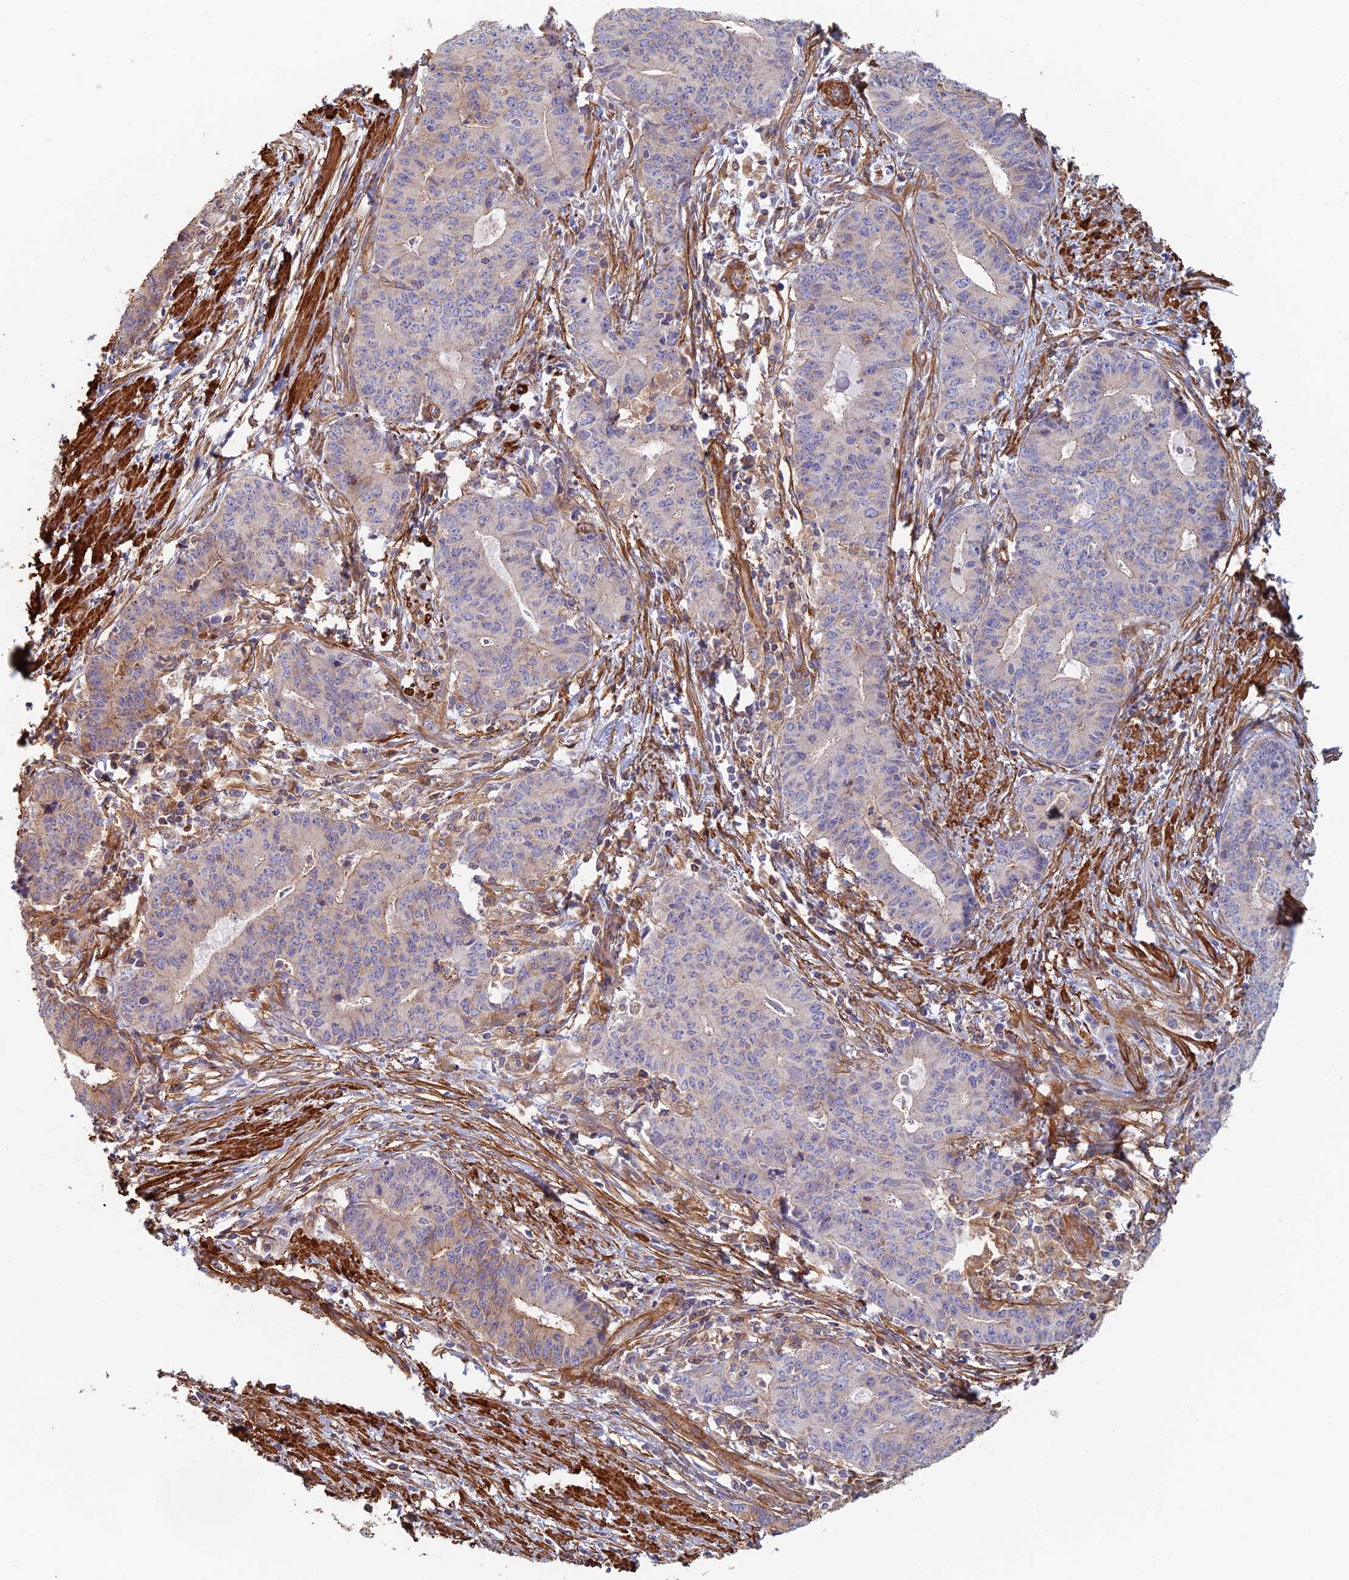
{"staining": {"intensity": "moderate", "quantity": "<25%", "location": "cytoplasmic/membranous"}, "tissue": "endometrial cancer", "cell_type": "Tumor cells", "image_type": "cancer", "snomed": [{"axis": "morphology", "description": "Adenocarcinoma, NOS"}, {"axis": "topography", "description": "Endometrium"}], "caption": "Moderate cytoplasmic/membranous expression is present in approximately <25% of tumor cells in endometrial adenocarcinoma.", "gene": "PAK4", "patient": {"sex": "female", "age": 59}}